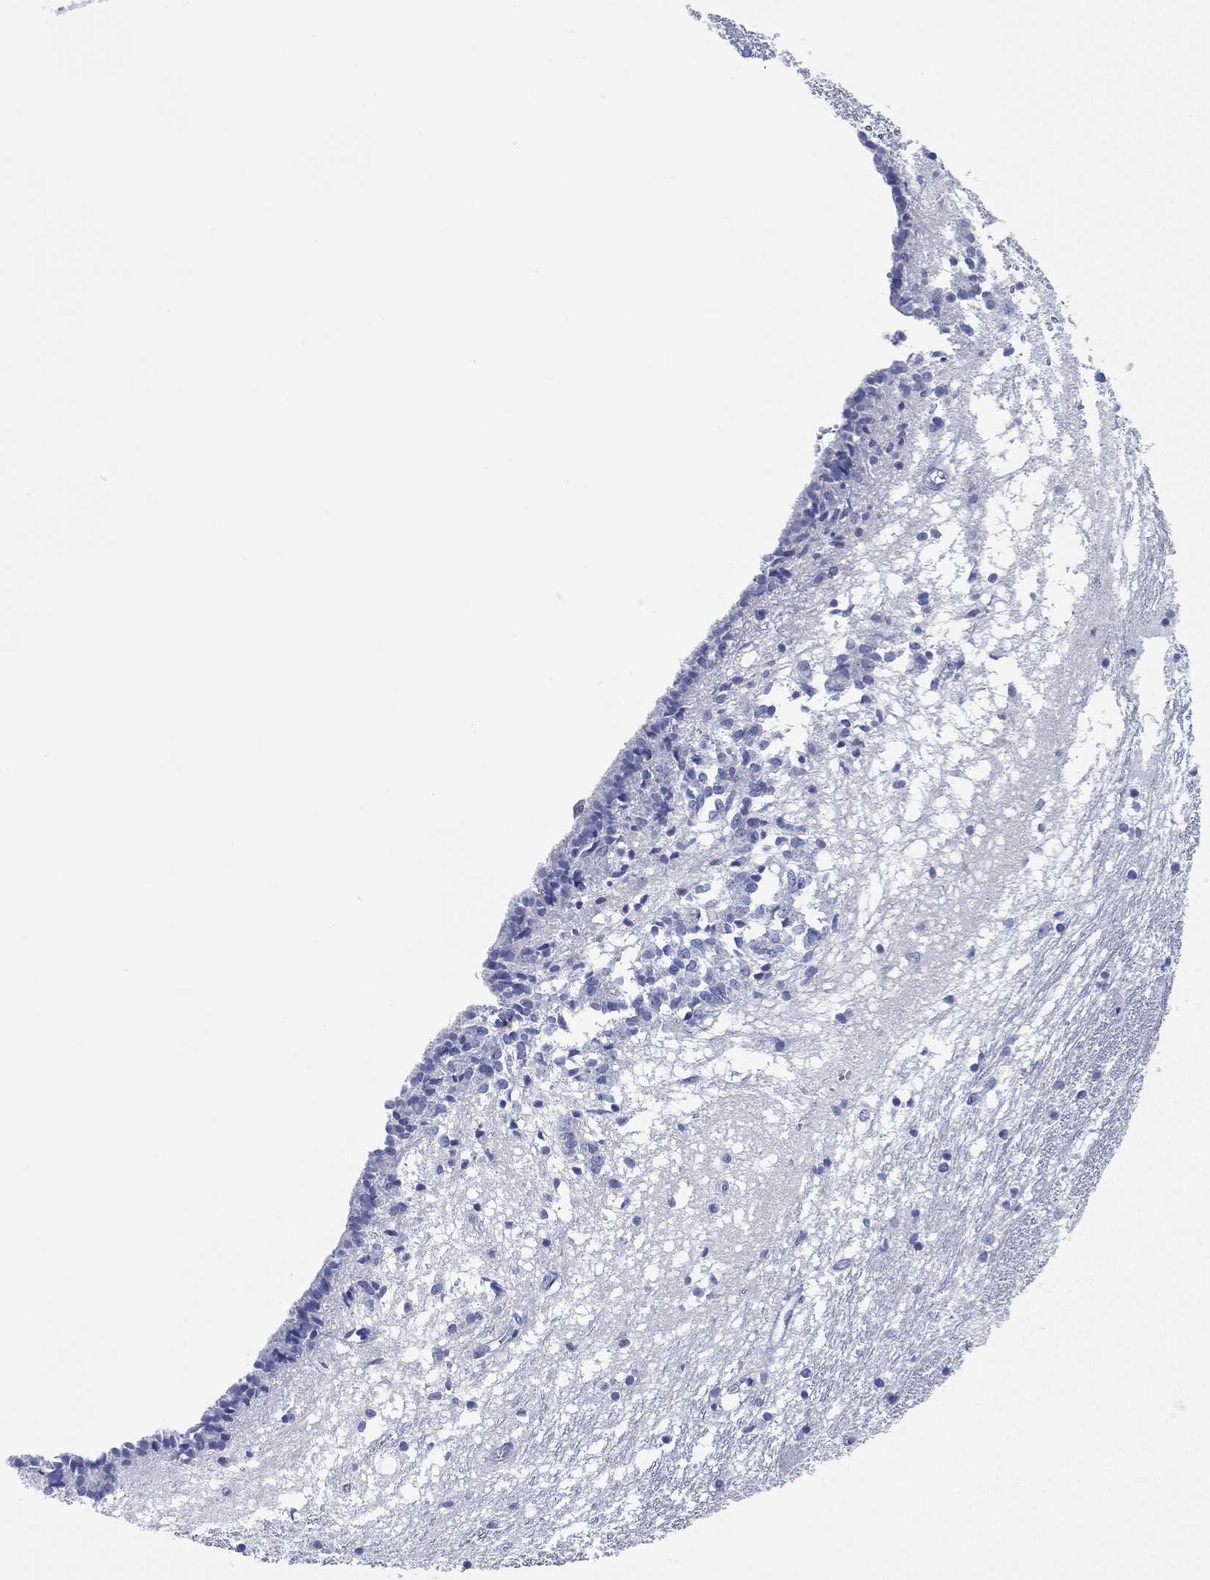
{"staining": {"intensity": "negative", "quantity": "none", "location": "none"}, "tissue": "caudate", "cell_type": "Glial cells", "image_type": "normal", "snomed": [{"axis": "morphology", "description": "Normal tissue, NOS"}, {"axis": "topography", "description": "Lateral ventricle wall"}], "caption": "Immunohistochemistry image of normal caudate: human caudate stained with DAB (3,3'-diaminobenzidine) demonstrates no significant protein staining in glial cells. (DAB (3,3'-diaminobenzidine) immunohistochemistry (IHC) visualized using brightfield microscopy, high magnification).", "gene": "ADAD2", "patient": {"sex": "female", "age": 71}}